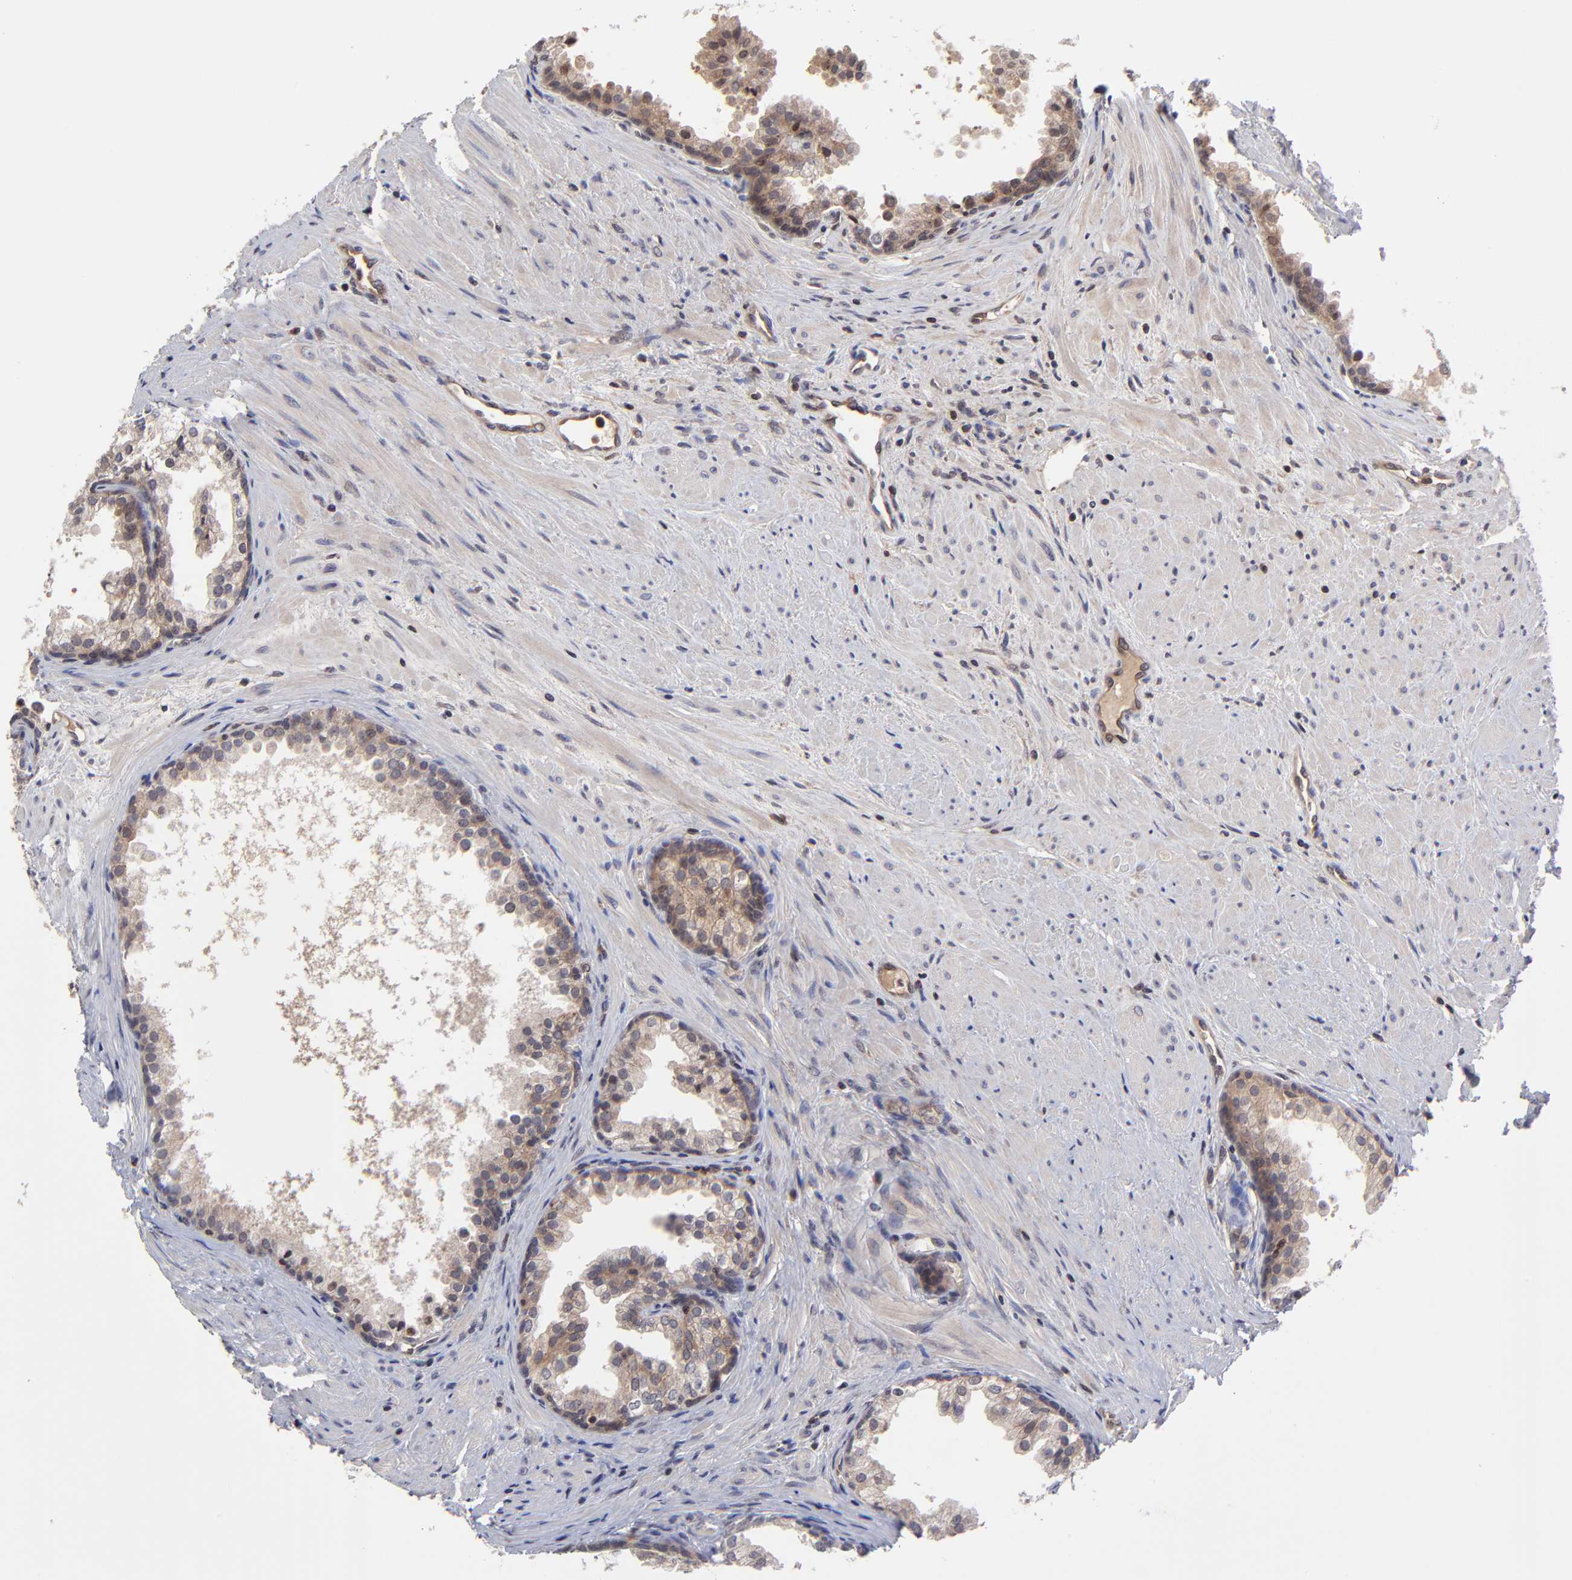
{"staining": {"intensity": "moderate", "quantity": "<25%", "location": "cytoplasmic/membranous"}, "tissue": "prostate cancer", "cell_type": "Tumor cells", "image_type": "cancer", "snomed": [{"axis": "morphology", "description": "Adenocarcinoma, Medium grade"}, {"axis": "topography", "description": "Prostate"}], "caption": "High-magnification brightfield microscopy of prostate cancer stained with DAB (brown) and counterstained with hematoxylin (blue). tumor cells exhibit moderate cytoplasmic/membranous staining is seen in approximately<25% of cells. (DAB IHC with brightfield microscopy, high magnification).", "gene": "UBE2L6", "patient": {"sex": "male", "age": 70}}